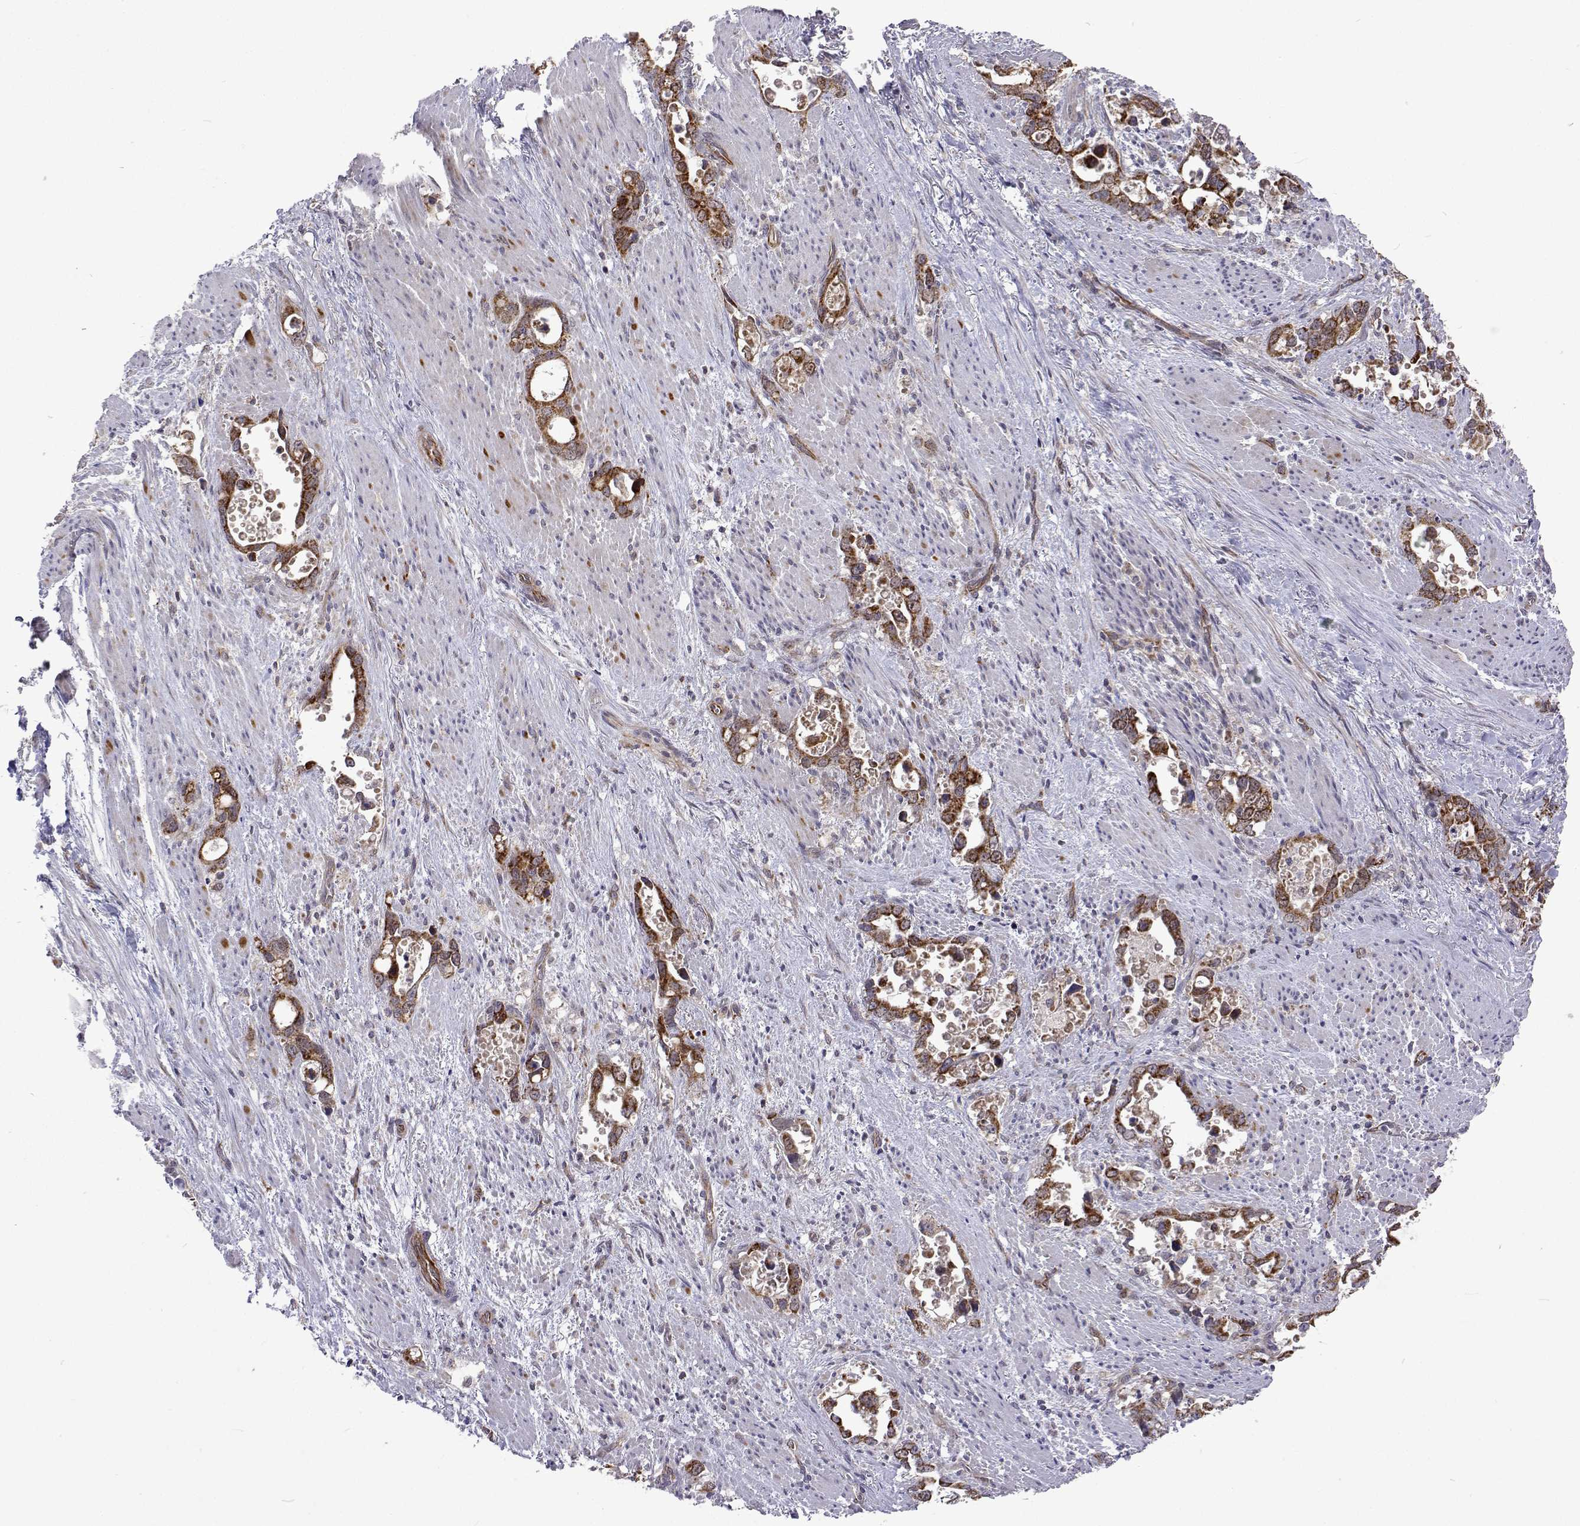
{"staining": {"intensity": "strong", "quantity": ">75%", "location": "cytoplasmic/membranous"}, "tissue": "stomach cancer", "cell_type": "Tumor cells", "image_type": "cancer", "snomed": [{"axis": "morphology", "description": "Normal tissue, NOS"}, {"axis": "morphology", "description": "Adenocarcinoma, NOS"}, {"axis": "topography", "description": "Esophagus"}, {"axis": "topography", "description": "Stomach, upper"}], "caption": "Stomach cancer stained for a protein exhibits strong cytoplasmic/membranous positivity in tumor cells.", "gene": "DHTKD1", "patient": {"sex": "male", "age": 74}}